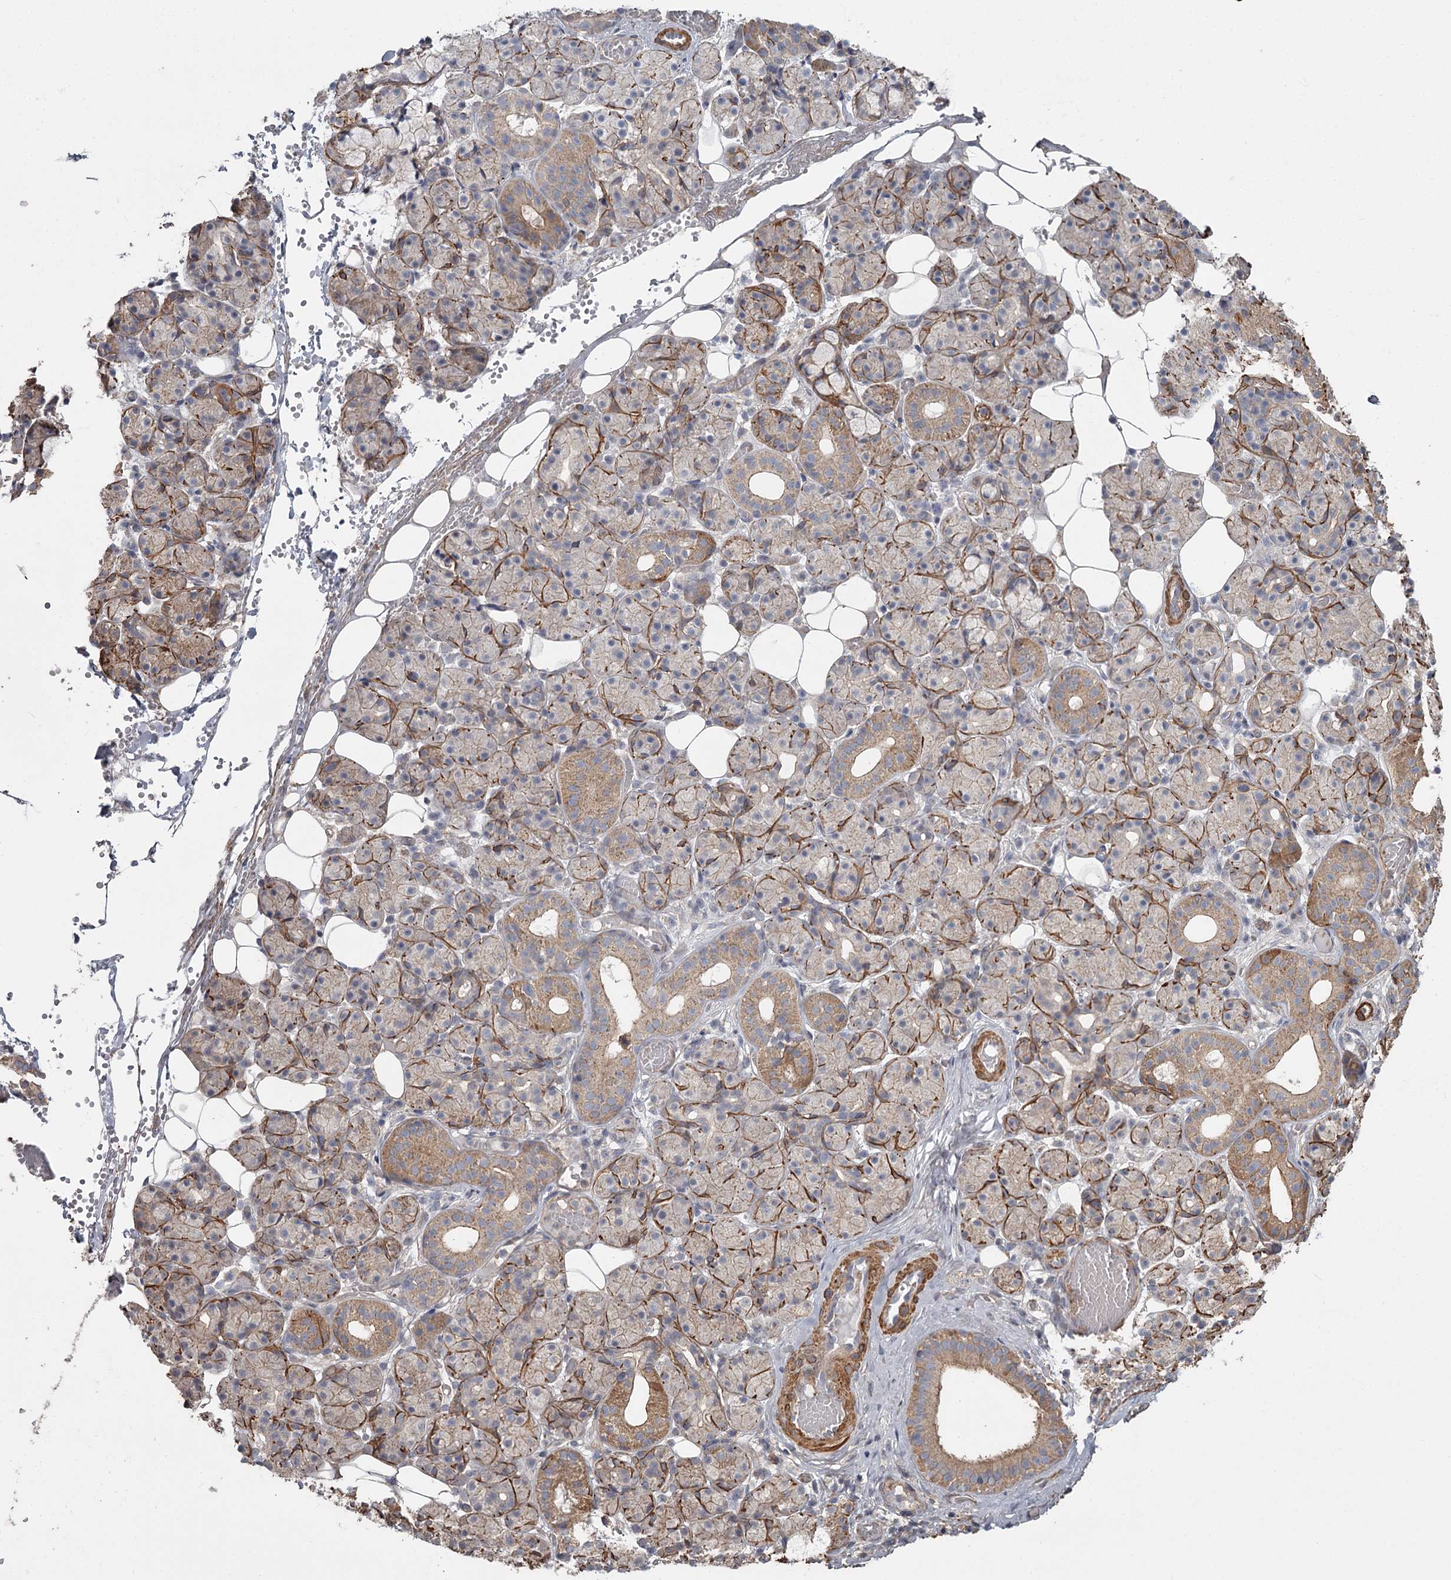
{"staining": {"intensity": "moderate", "quantity": "25%-75%", "location": "cytoplasmic/membranous"}, "tissue": "salivary gland", "cell_type": "Glandular cells", "image_type": "normal", "snomed": [{"axis": "morphology", "description": "Normal tissue, NOS"}, {"axis": "topography", "description": "Salivary gland"}], "caption": "IHC of unremarkable salivary gland demonstrates medium levels of moderate cytoplasmic/membranous positivity in approximately 25%-75% of glandular cells.", "gene": "DHRS9", "patient": {"sex": "male", "age": 63}}